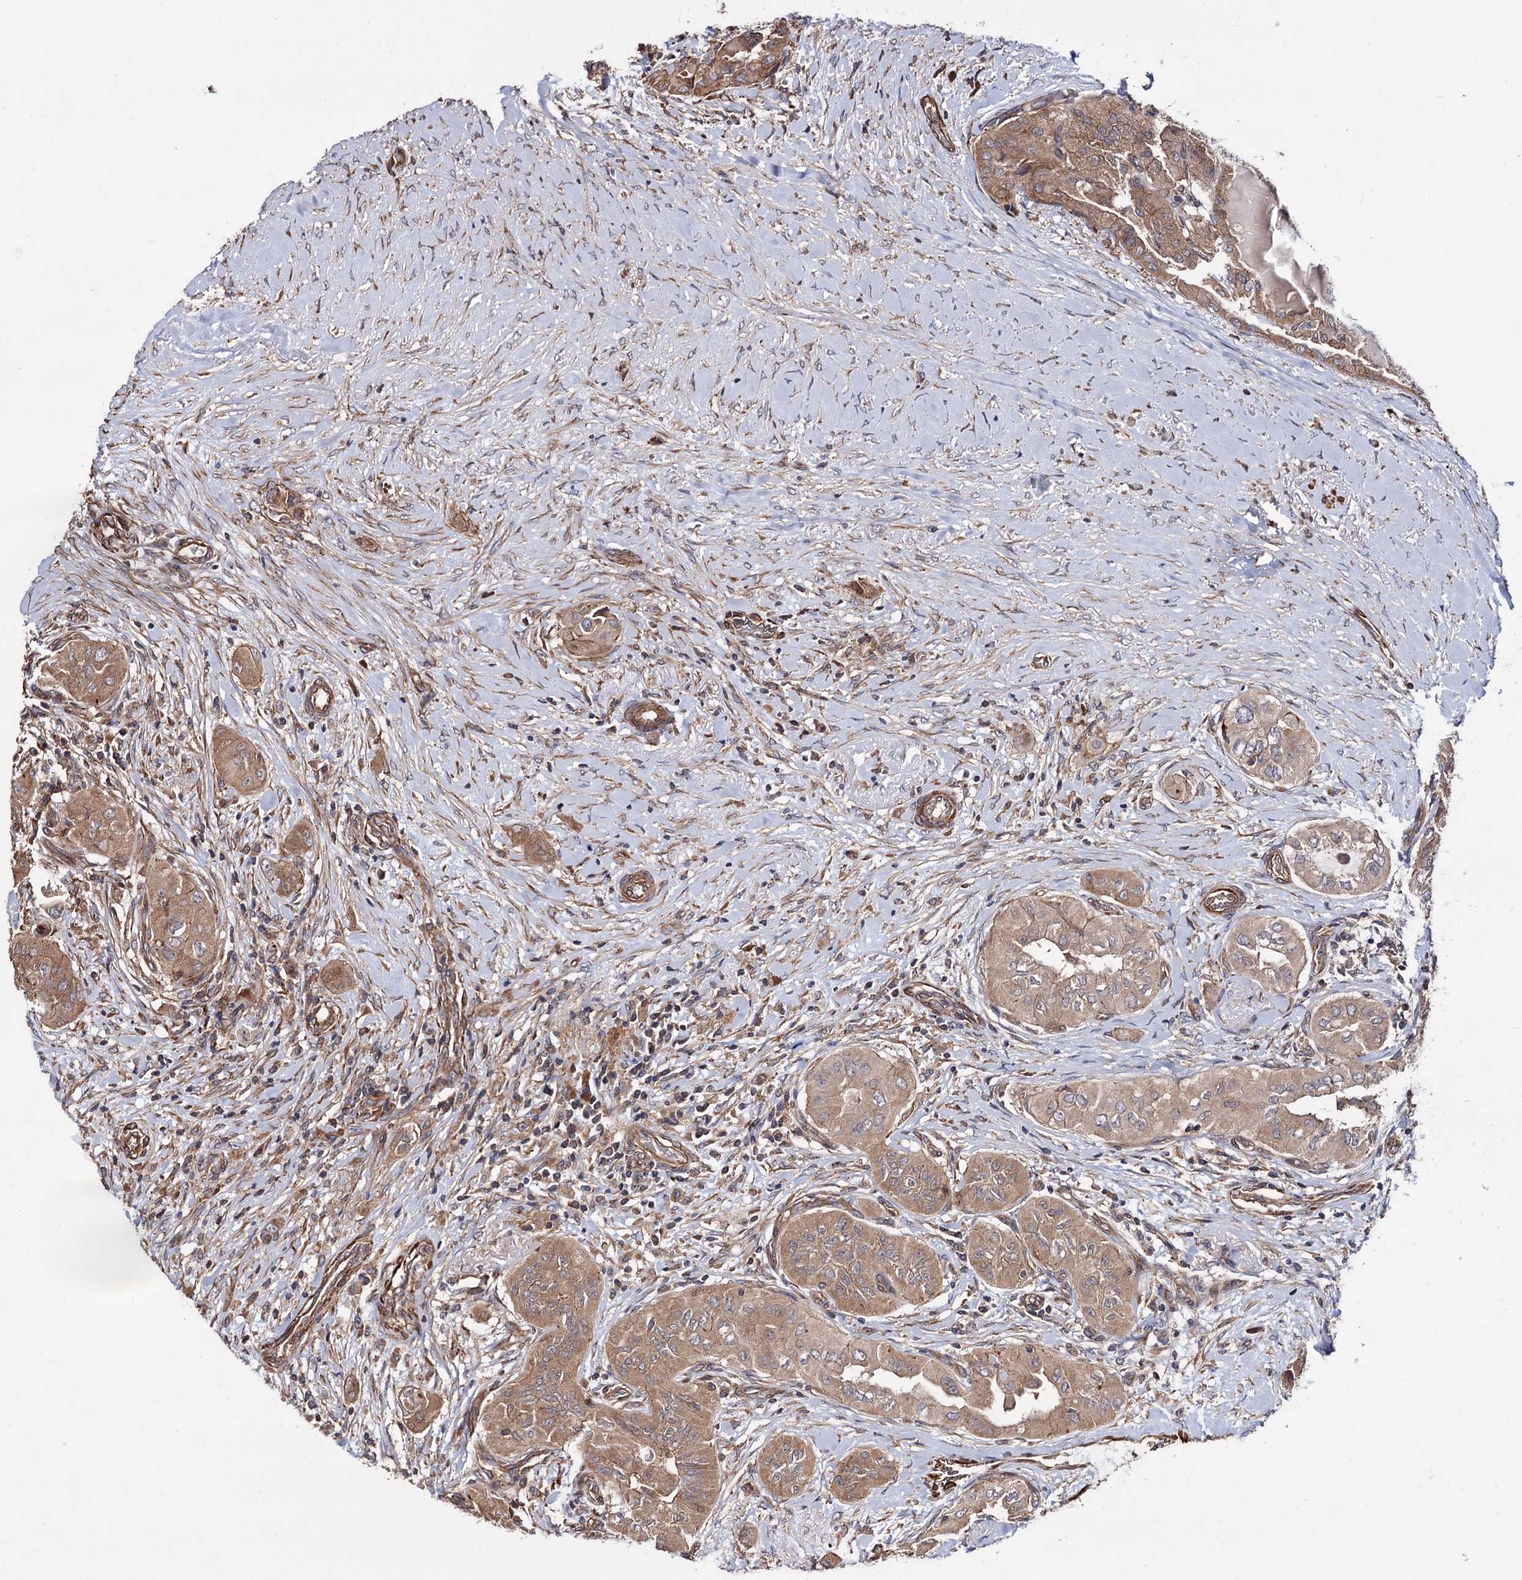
{"staining": {"intensity": "moderate", "quantity": ">75%", "location": "cytoplasmic/membranous"}, "tissue": "thyroid cancer", "cell_type": "Tumor cells", "image_type": "cancer", "snomed": [{"axis": "morphology", "description": "Papillary adenocarcinoma, NOS"}, {"axis": "topography", "description": "Thyroid gland"}], "caption": "Thyroid cancer (papillary adenocarcinoma) was stained to show a protein in brown. There is medium levels of moderate cytoplasmic/membranous expression in about >75% of tumor cells. The protein is stained brown, and the nuclei are stained in blue (DAB (3,3'-diaminobenzidine) IHC with brightfield microscopy, high magnification).", "gene": "FERMT2", "patient": {"sex": "female", "age": 59}}